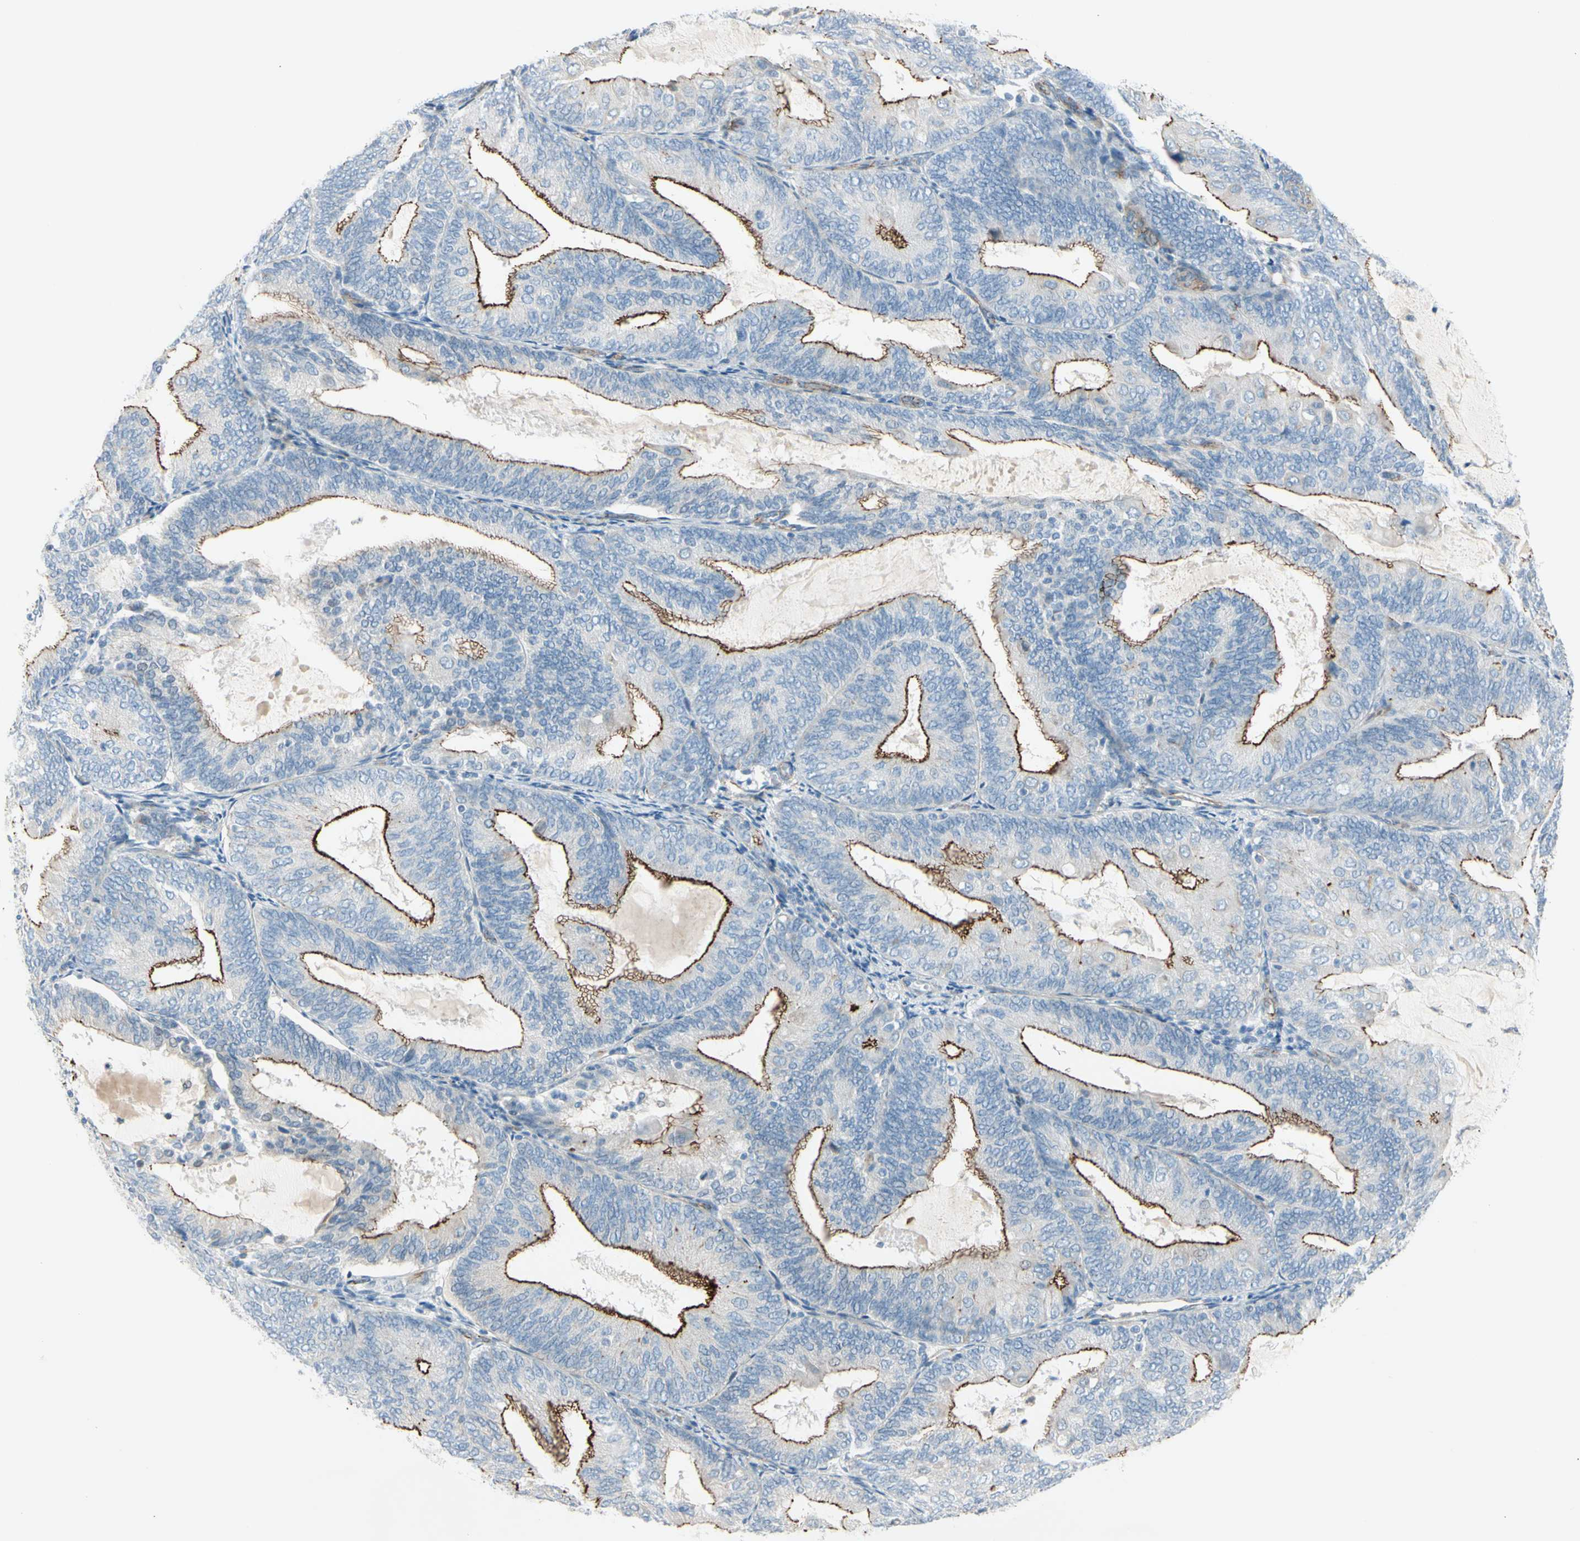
{"staining": {"intensity": "moderate", "quantity": "25%-75%", "location": "cytoplasmic/membranous"}, "tissue": "endometrial cancer", "cell_type": "Tumor cells", "image_type": "cancer", "snomed": [{"axis": "morphology", "description": "Adenocarcinoma, NOS"}, {"axis": "topography", "description": "Endometrium"}], "caption": "The immunohistochemical stain shows moderate cytoplasmic/membranous staining in tumor cells of endometrial cancer tissue.", "gene": "TJP1", "patient": {"sex": "female", "age": 81}}